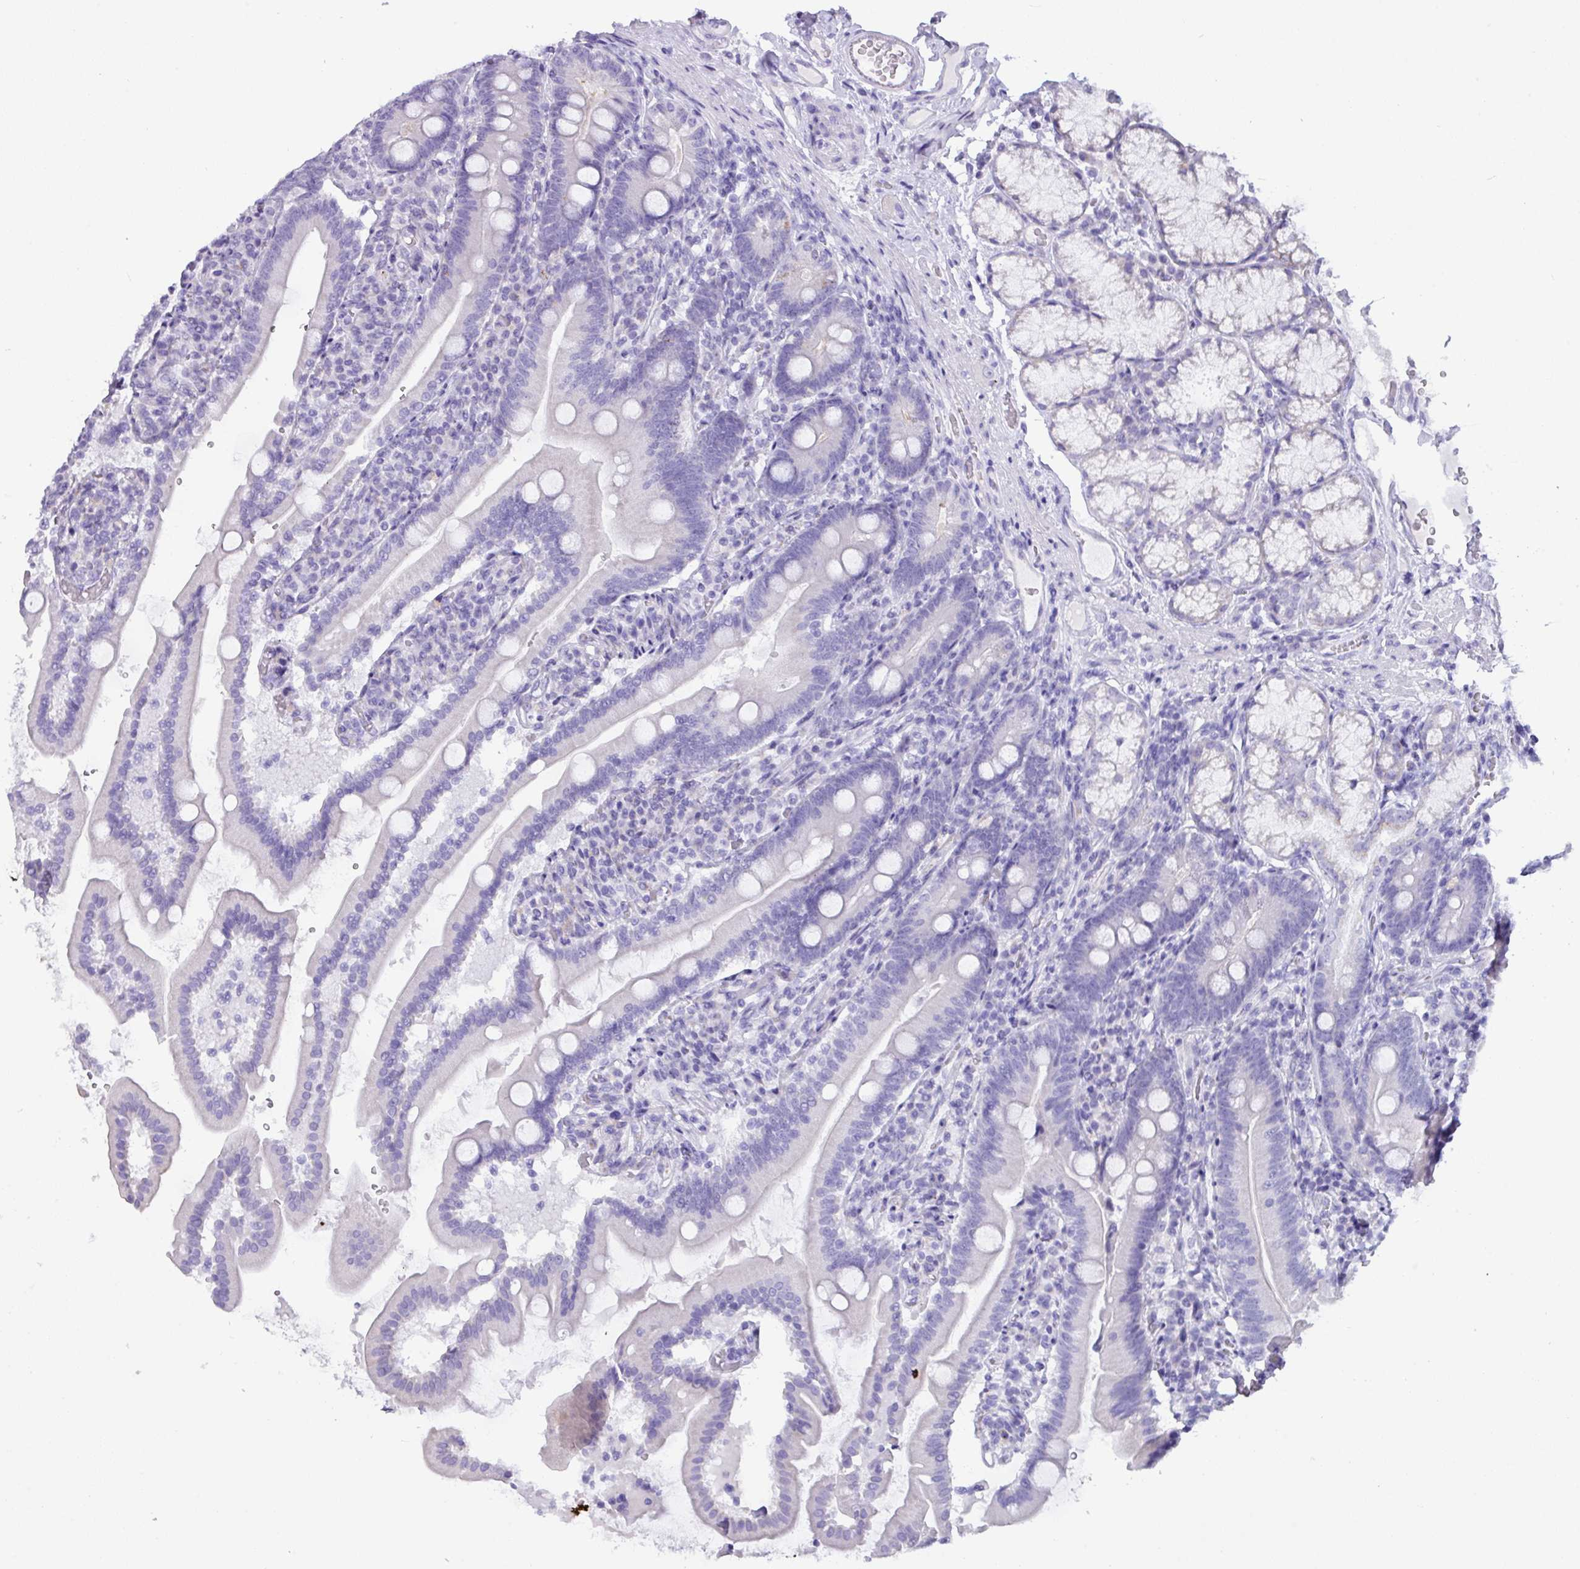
{"staining": {"intensity": "negative", "quantity": "none", "location": "none"}, "tissue": "duodenum", "cell_type": "Glandular cells", "image_type": "normal", "snomed": [{"axis": "morphology", "description": "Normal tissue, NOS"}, {"axis": "topography", "description": "Duodenum"}], "caption": "Immunohistochemical staining of benign duodenum shows no significant staining in glandular cells. (DAB (3,3'-diaminobenzidine) IHC with hematoxylin counter stain).", "gene": "NCCRP1", "patient": {"sex": "female", "age": 67}}